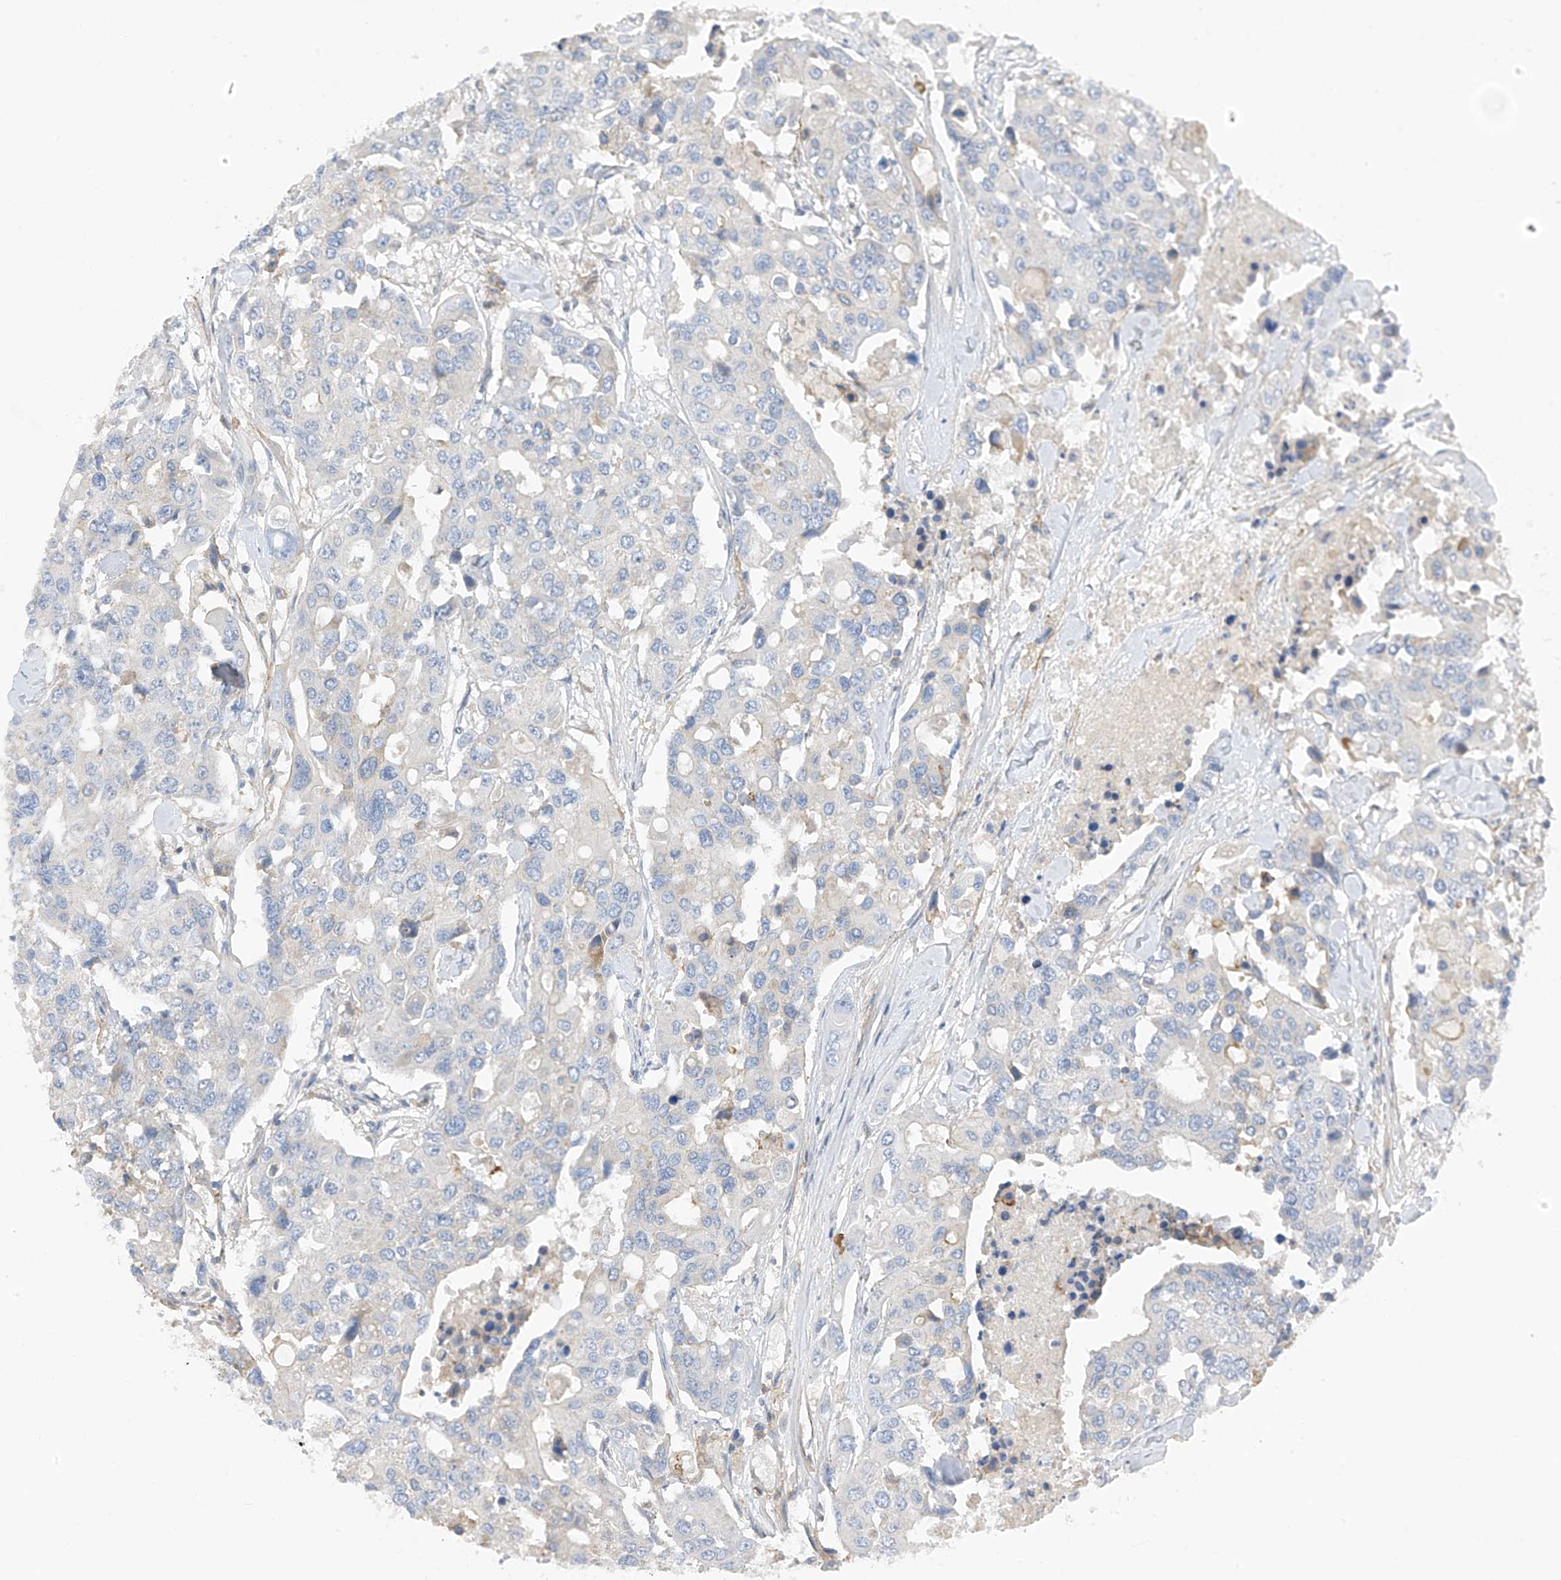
{"staining": {"intensity": "negative", "quantity": "none", "location": "none"}, "tissue": "colorectal cancer", "cell_type": "Tumor cells", "image_type": "cancer", "snomed": [{"axis": "morphology", "description": "Adenocarcinoma, NOS"}, {"axis": "topography", "description": "Colon"}], "caption": "This is an IHC image of colorectal adenocarcinoma. There is no positivity in tumor cells.", "gene": "NALCN", "patient": {"sex": "male", "age": 77}}